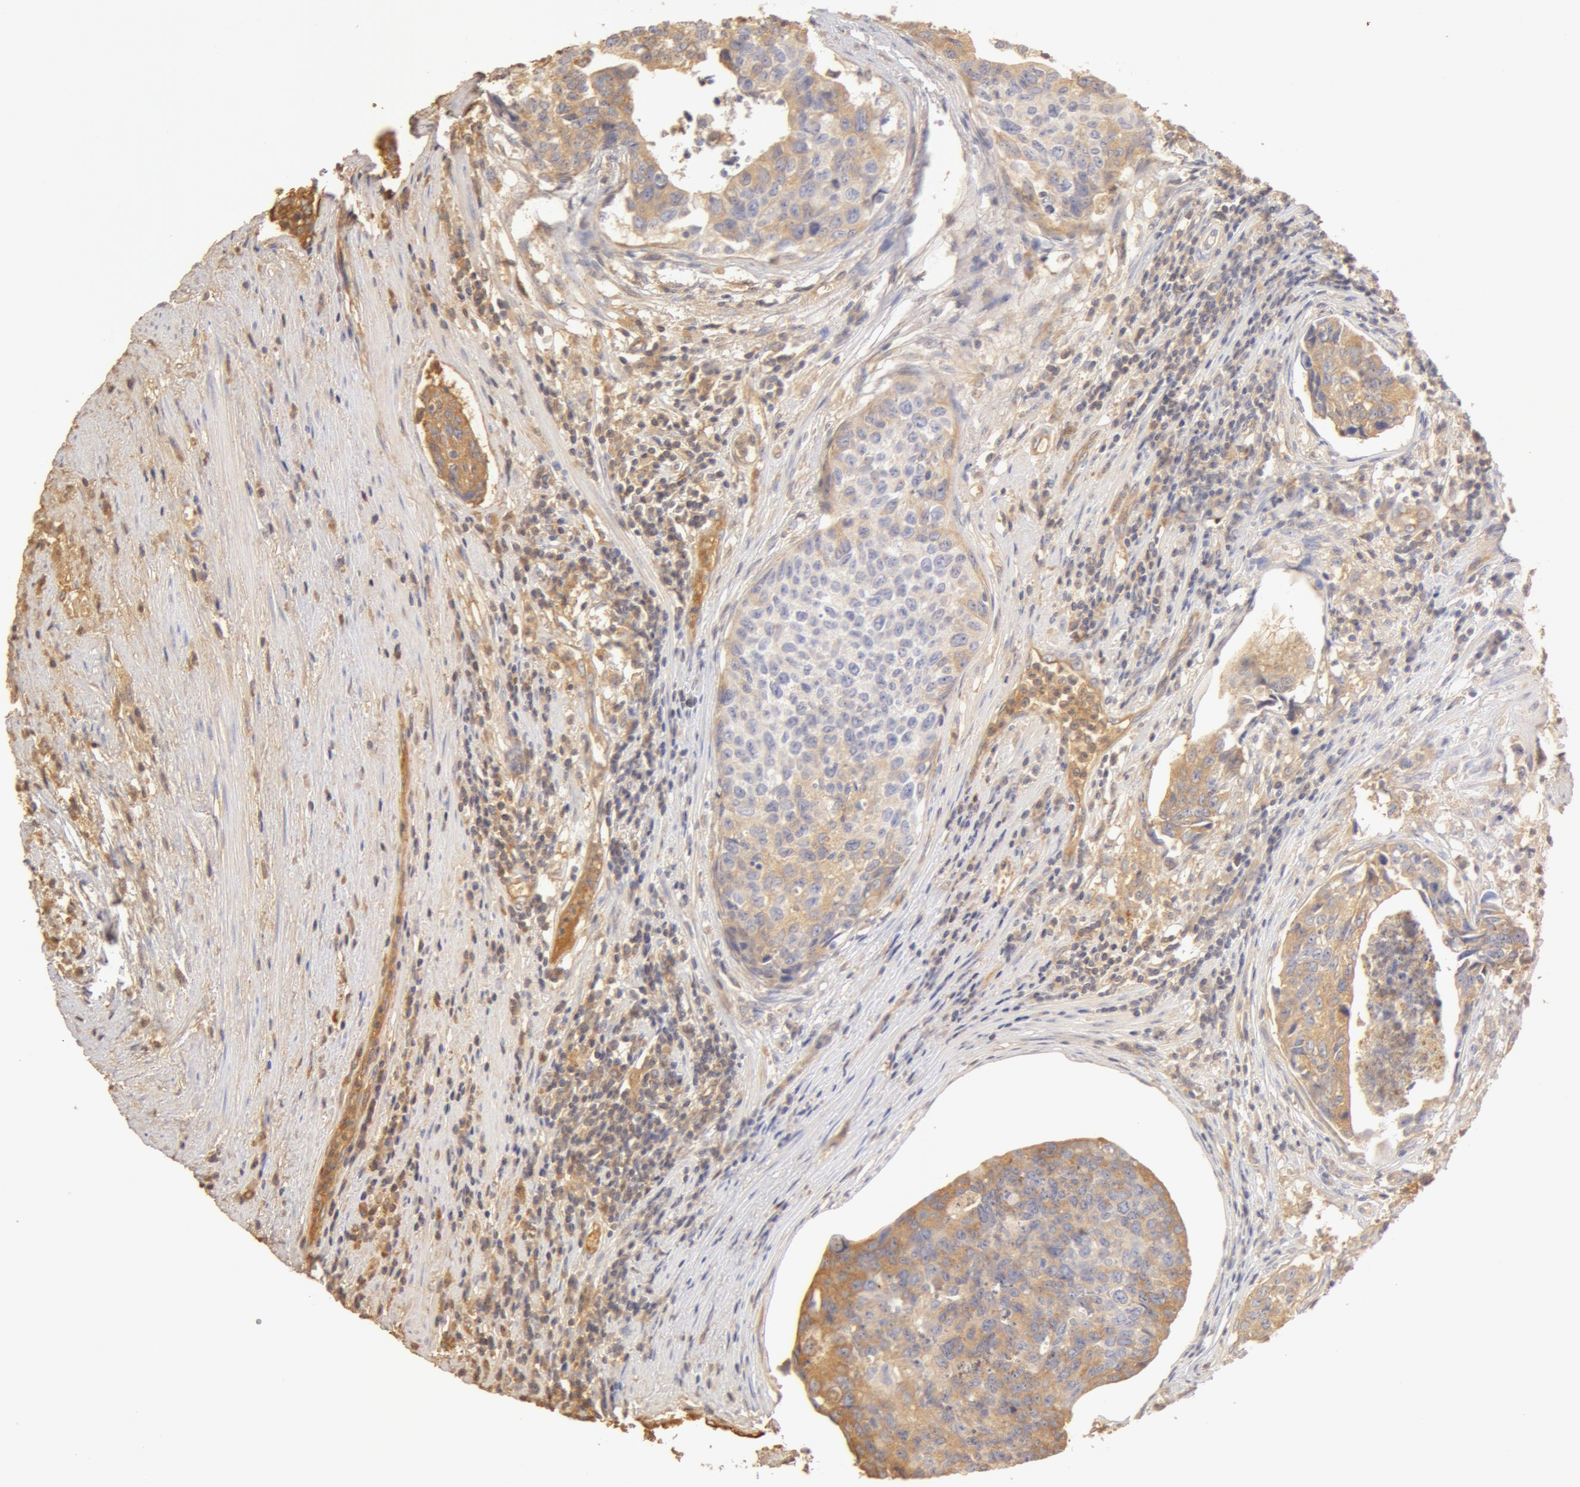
{"staining": {"intensity": "weak", "quantity": ">75%", "location": "cytoplasmic/membranous"}, "tissue": "urothelial cancer", "cell_type": "Tumor cells", "image_type": "cancer", "snomed": [{"axis": "morphology", "description": "Urothelial carcinoma, High grade"}, {"axis": "topography", "description": "Urinary bladder"}], "caption": "This histopathology image shows immunohistochemistry staining of urothelial cancer, with low weak cytoplasmic/membranous positivity in approximately >75% of tumor cells.", "gene": "TF", "patient": {"sex": "male", "age": 81}}